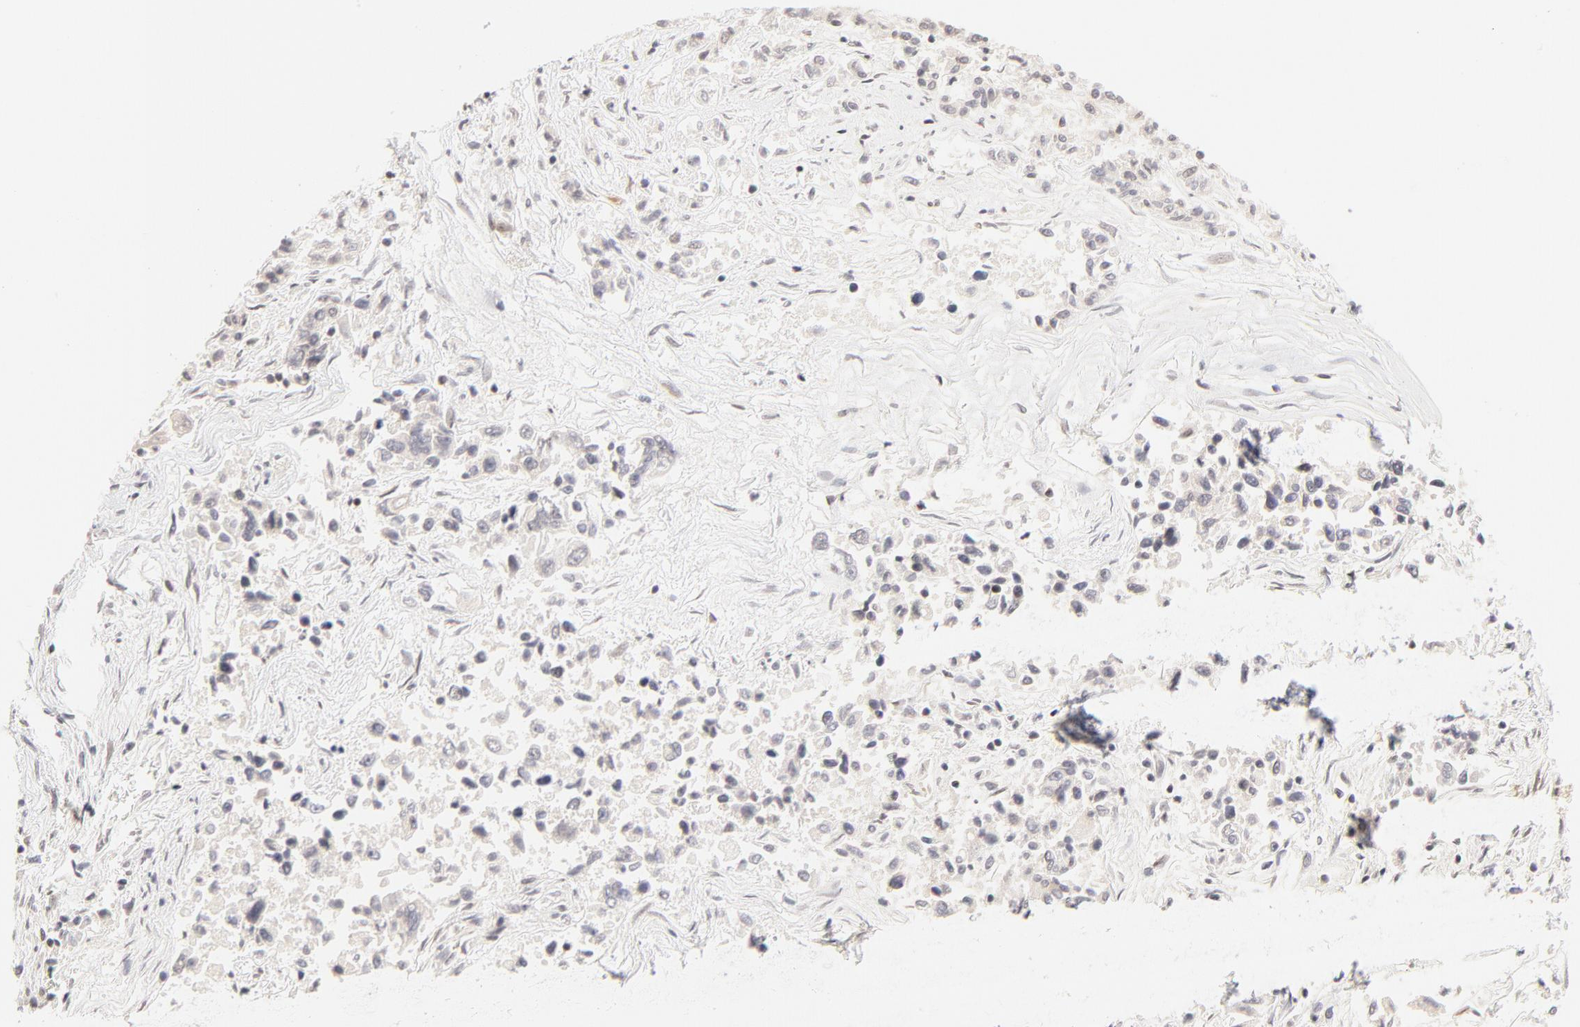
{"staining": {"intensity": "negative", "quantity": "none", "location": "none"}, "tissue": "lung cancer", "cell_type": "Tumor cells", "image_type": "cancer", "snomed": [{"axis": "morphology", "description": "Adenocarcinoma, NOS"}, {"axis": "topography", "description": "Lung"}], "caption": "Tumor cells are negative for brown protein staining in adenocarcinoma (lung).", "gene": "PBX3", "patient": {"sex": "male", "age": 84}}